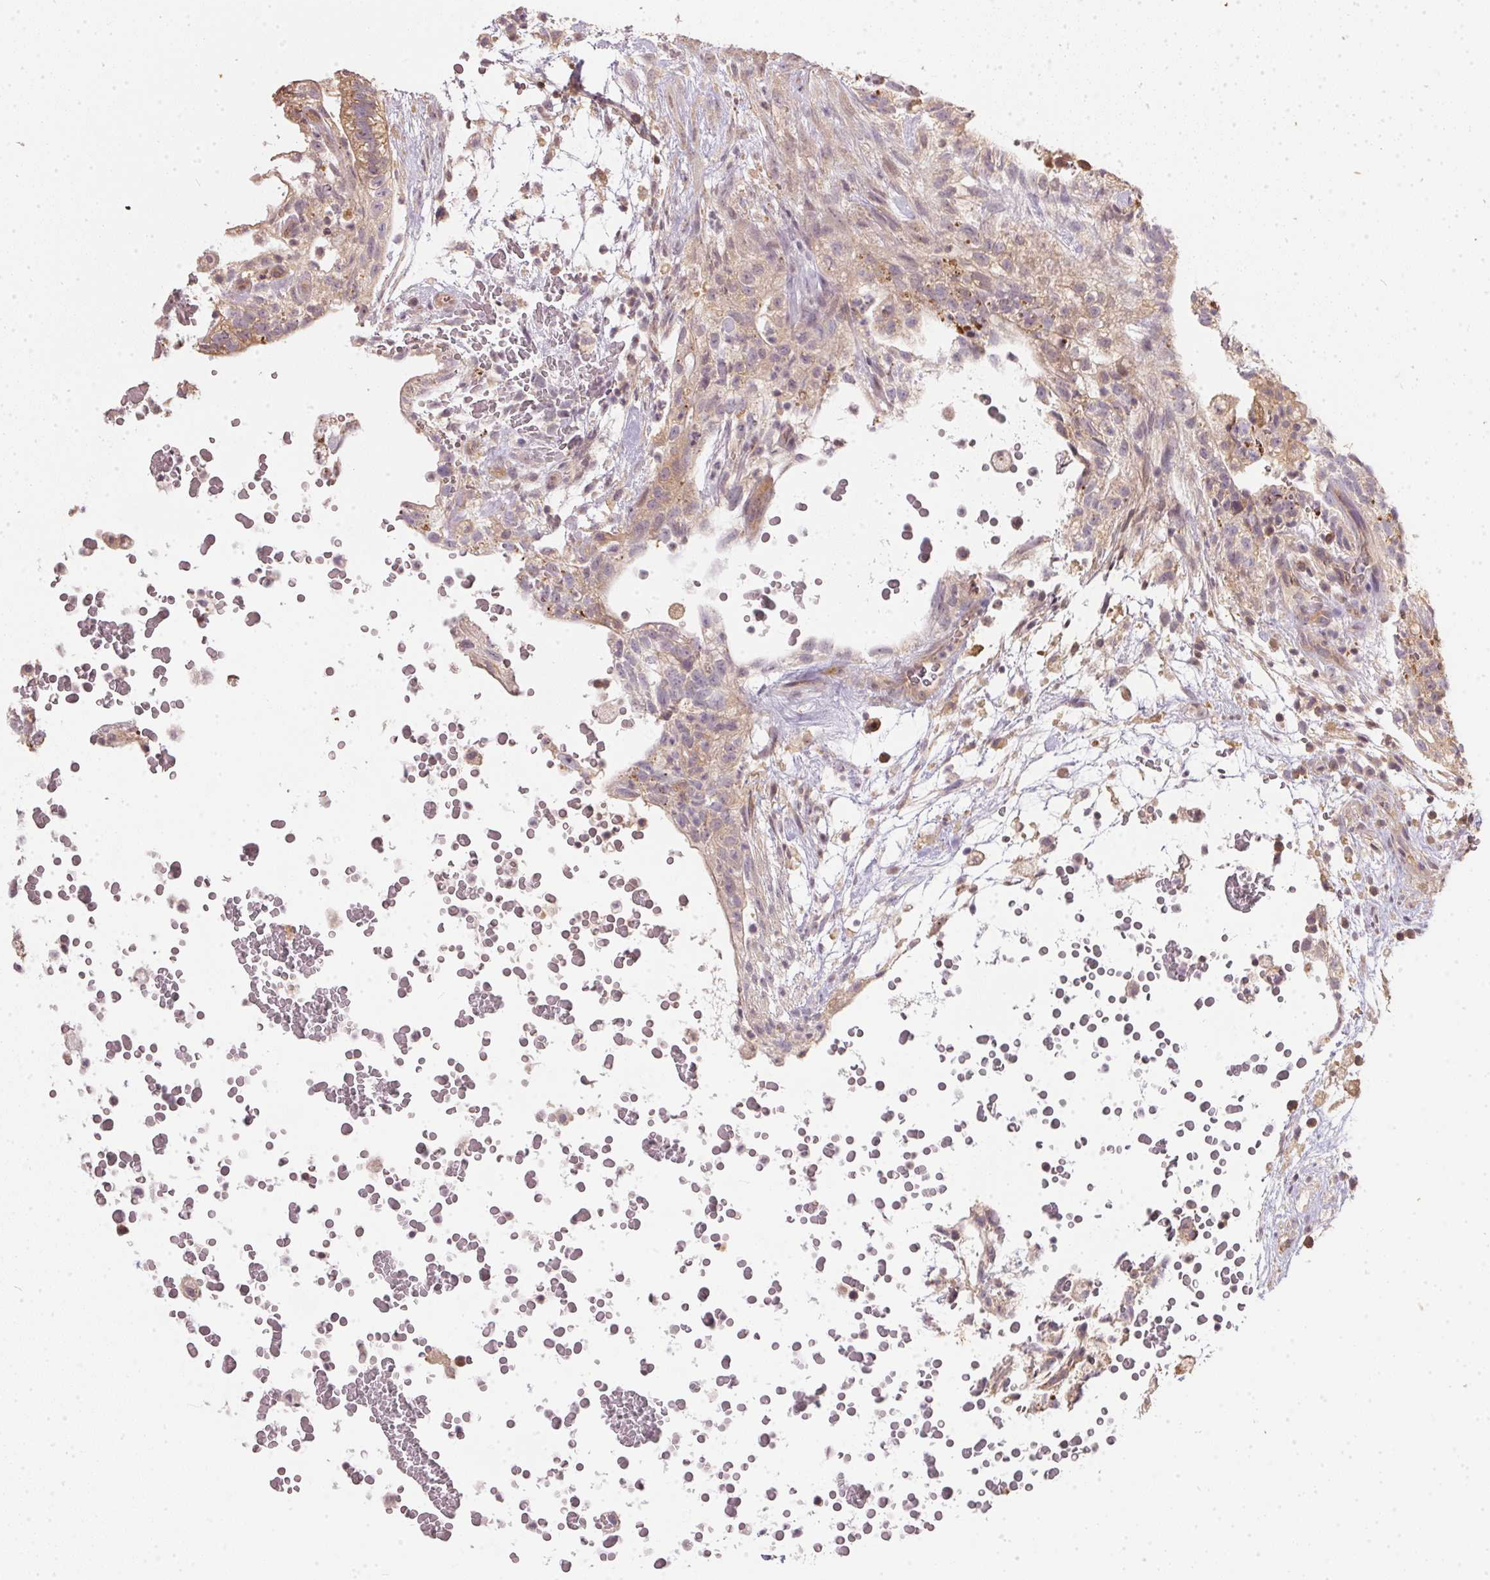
{"staining": {"intensity": "weak", "quantity": "25%-75%", "location": "cytoplasmic/membranous"}, "tissue": "testis cancer", "cell_type": "Tumor cells", "image_type": "cancer", "snomed": [{"axis": "morphology", "description": "Normal tissue, NOS"}, {"axis": "morphology", "description": "Carcinoma, Embryonal, NOS"}, {"axis": "topography", "description": "Testis"}], "caption": "Protein staining of testis cancer (embryonal carcinoma) tissue exhibits weak cytoplasmic/membranous expression in approximately 25%-75% of tumor cells. The staining was performed using DAB, with brown indicating positive protein expression. Nuclei are stained blue with hematoxylin.", "gene": "BLMH", "patient": {"sex": "male", "age": 32}}